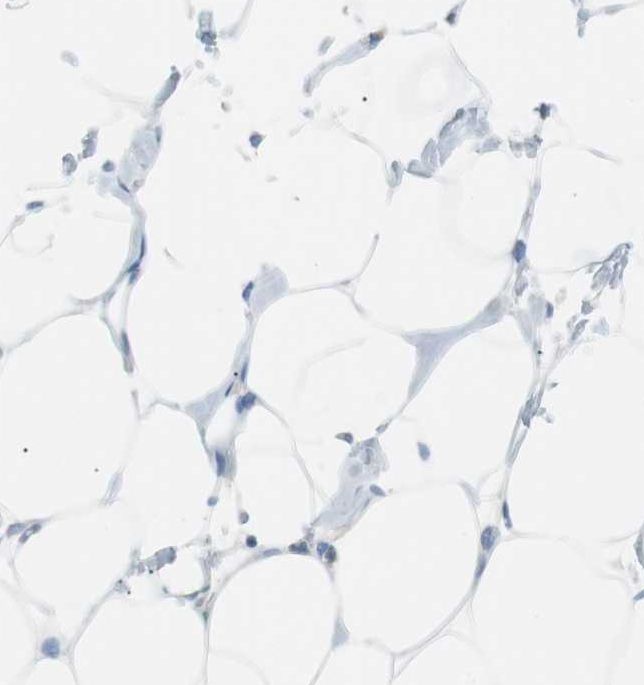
{"staining": {"intensity": "negative", "quantity": "none", "location": "none"}, "tissue": "adipose tissue", "cell_type": "Adipocytes", "image_type": "normal", "snomed": [{"axis": "morphology", "description": "Normal tissue, NOS"}, {"axis": "topography", "description": "Breast"}, {"axis": "topography", "description": "Adipose tissue"}], "caption": "The image shows no significant staining in adipocytes of adipose tissue.", "gene": "IL18", "patient": {"sex": "female", "age": 25}}